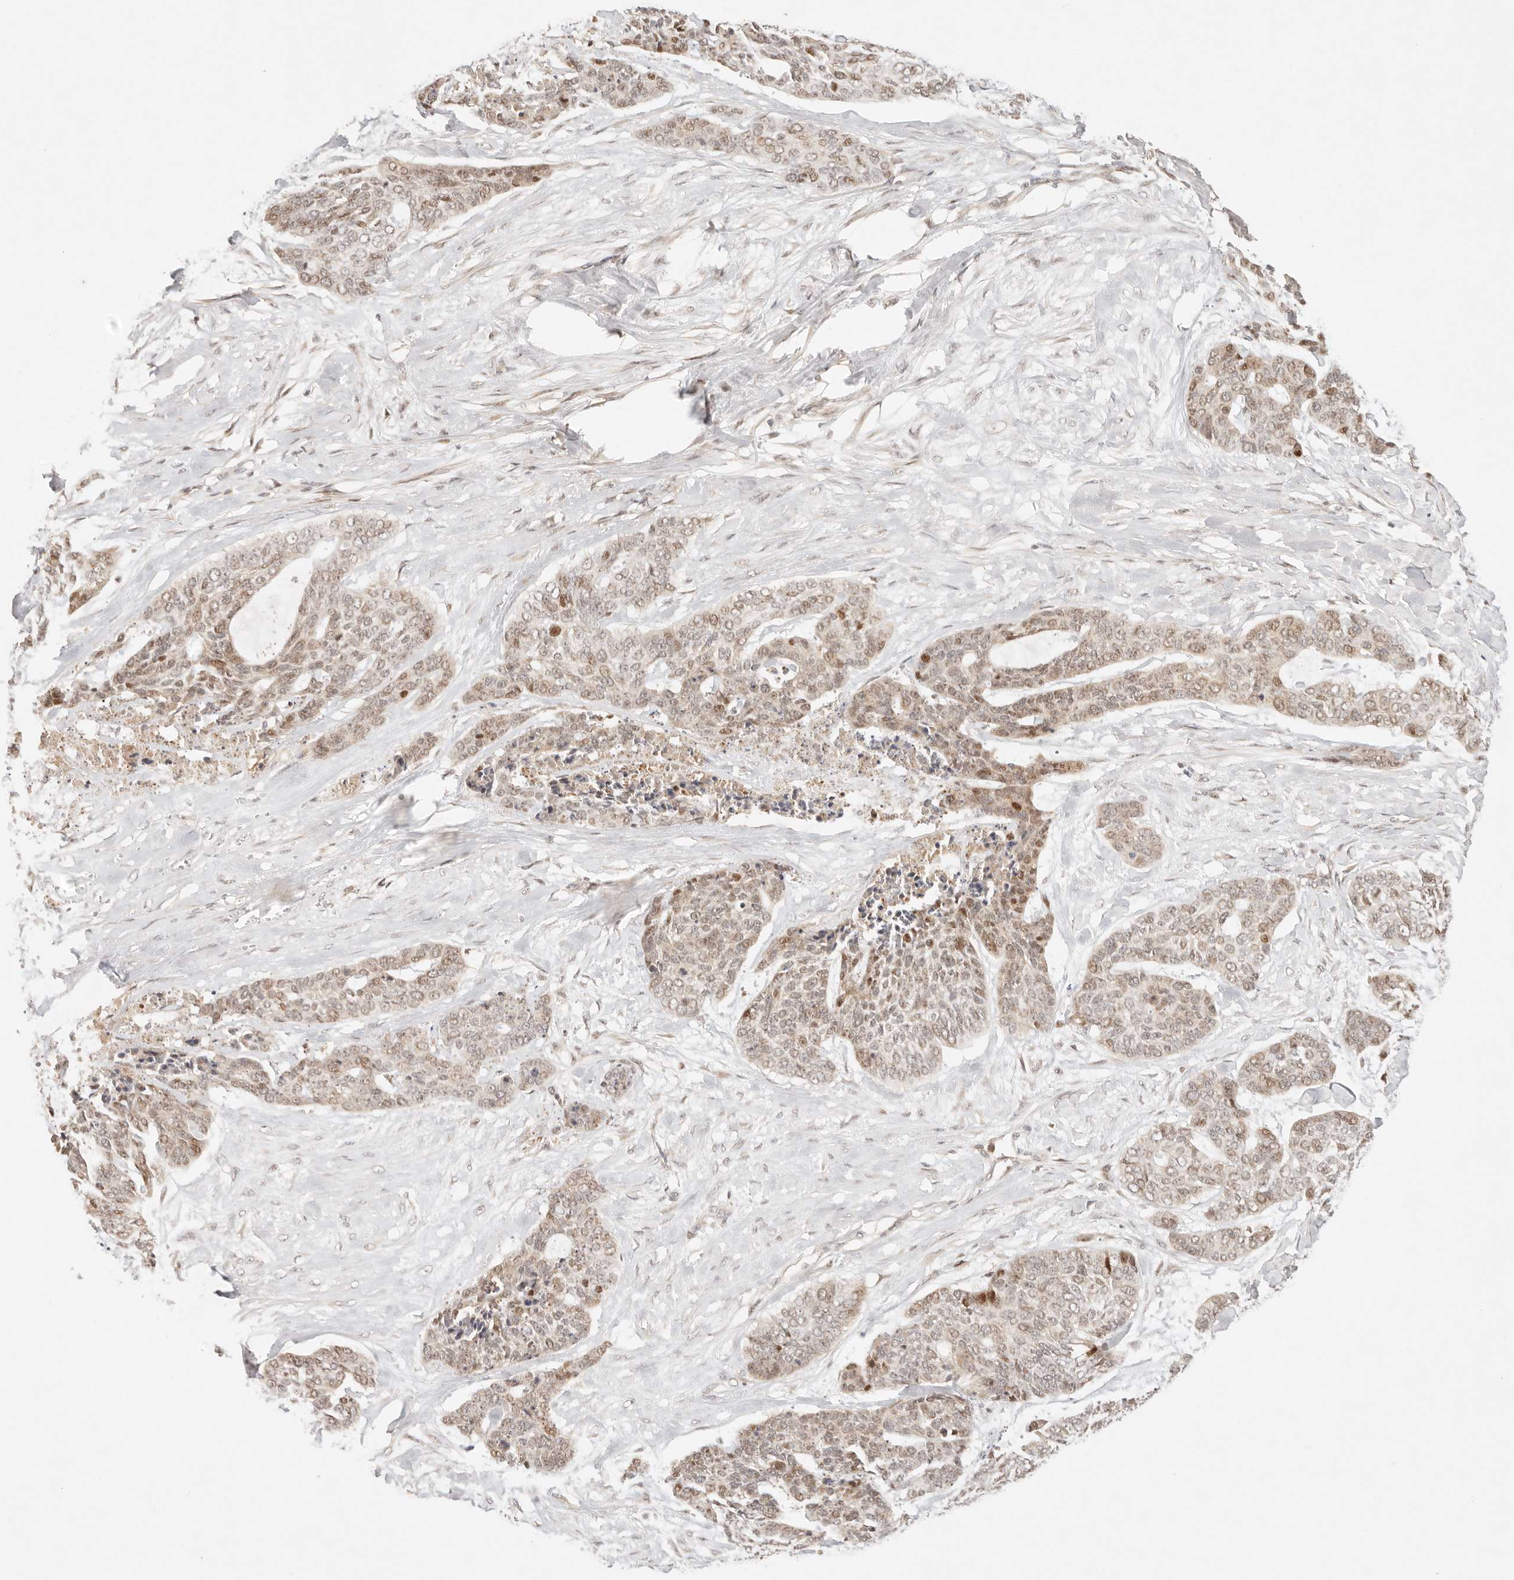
{"staining": {"intensity": "weak", "quantity": ">75%", "location": "cytoplasmic/membranous,nuclear"}, "tissue": "skin cancer", "cell_type": "Tumor cells", "image_type": "cancer", "snomed": [{"axis": "morphology", "description": "Basal cell carcinoma"}, {"axis": "topography", "description": "Skin"}], "caption": "High-power microscopy captured an immunohistochemistry (IHC) photomicrograph of skin cancer (basal cell carcinoma), revealing weak cytoplasmic/membranous and nuclear positivity in about >75% of tumor cells.", "gene": "PHLDA3", "patient": {"sex": "female", "age": 64}}